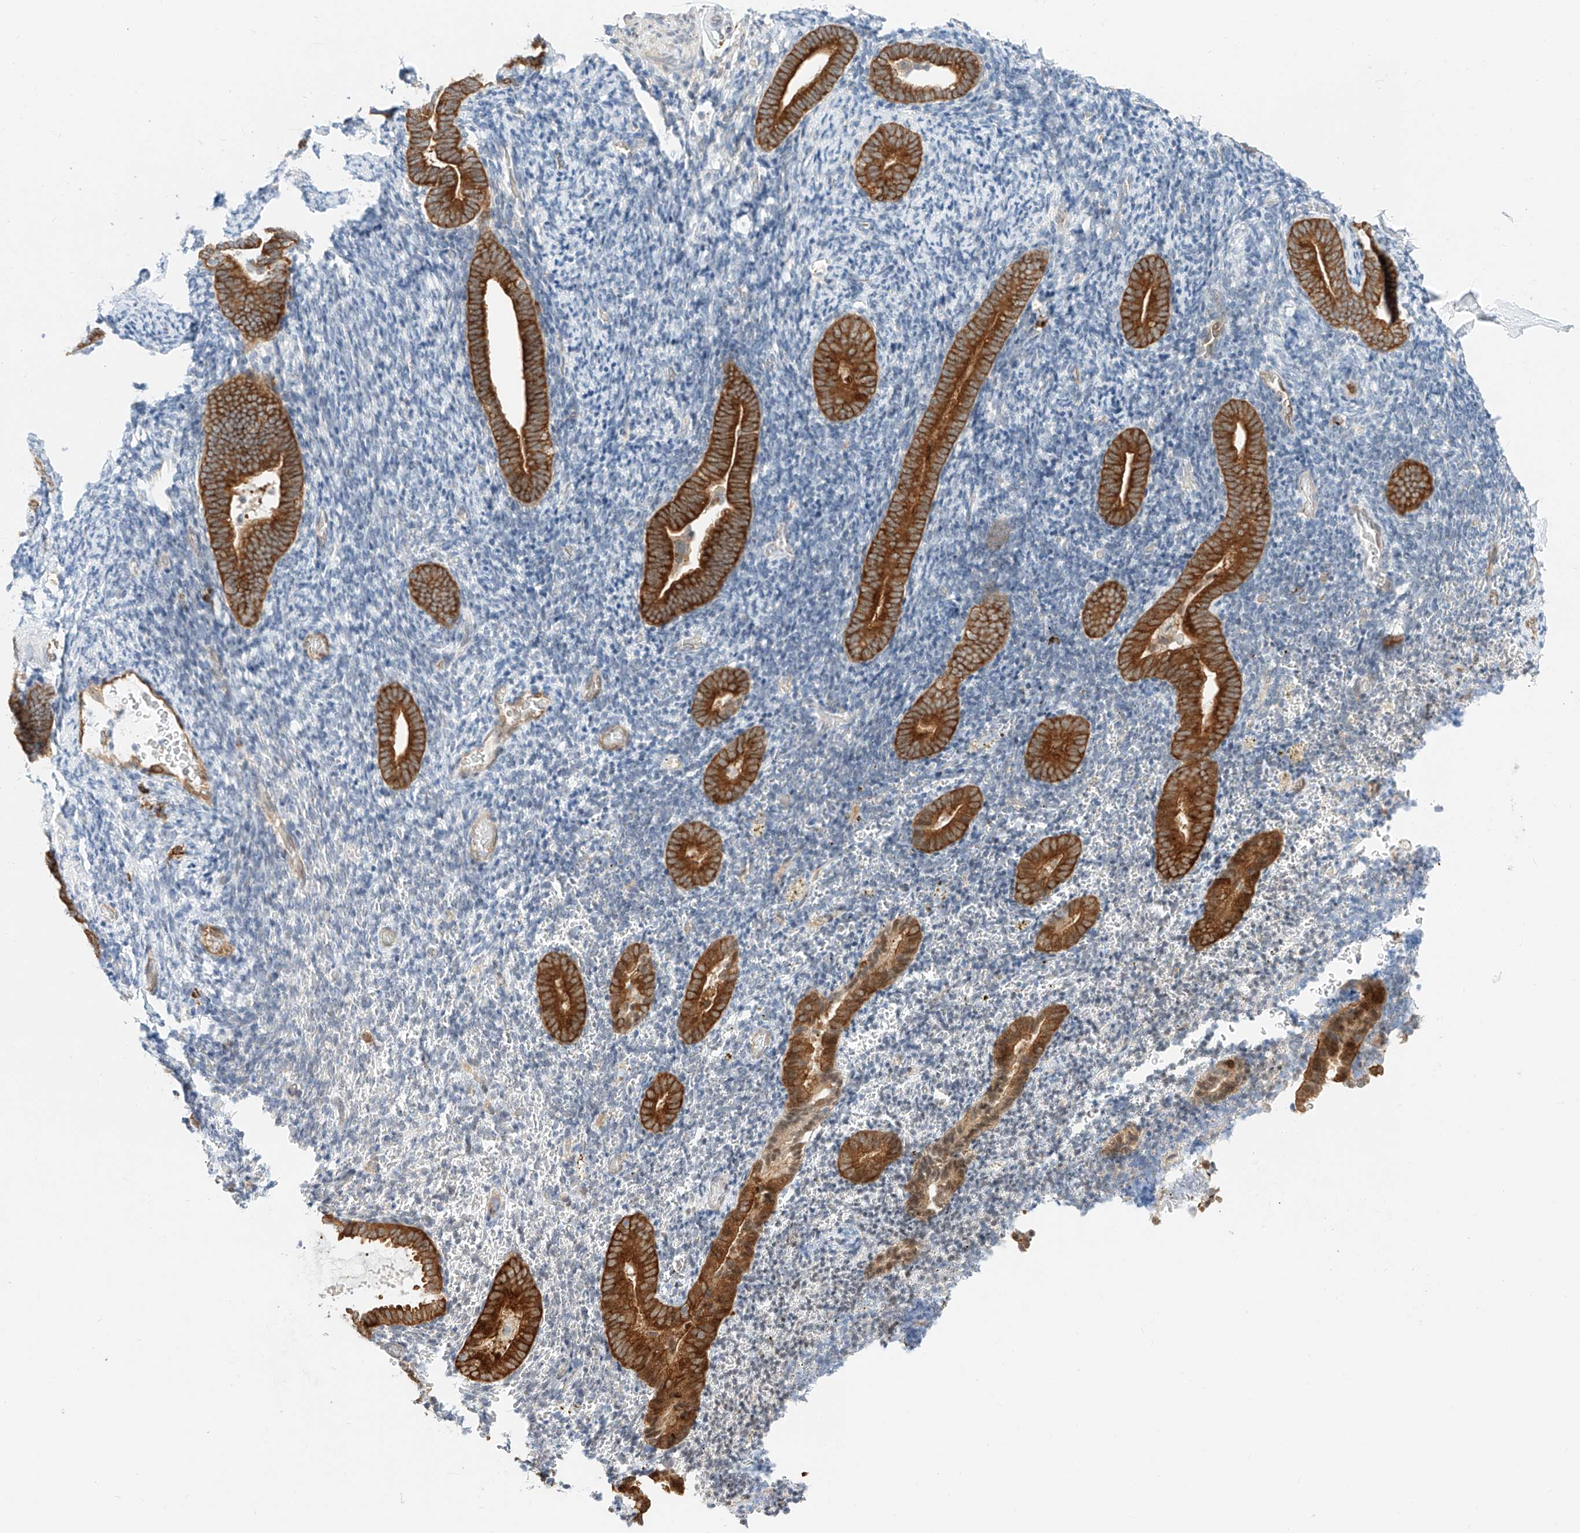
{"staining": {"intensity": "negative", "quantity": "none", "location": "none"}, "tissue": "endometrium", "cell_type": "Cells in endometrial stroma", "image_type": "normal", "snomed": [{"axis": "morphology", "description": "Normal tissue, NOS"}, {"axis": "topography", "description": "Endometrium"}], "caption": "Endometrium was stained to show a protein in brown. There is no significant expression in cells in endometrial stroma. (Immunohistochemistry, brightfield microscopy, high magnification).", "gene": "CARMIL1", "patient": {"sex": "female", "age": 51}}